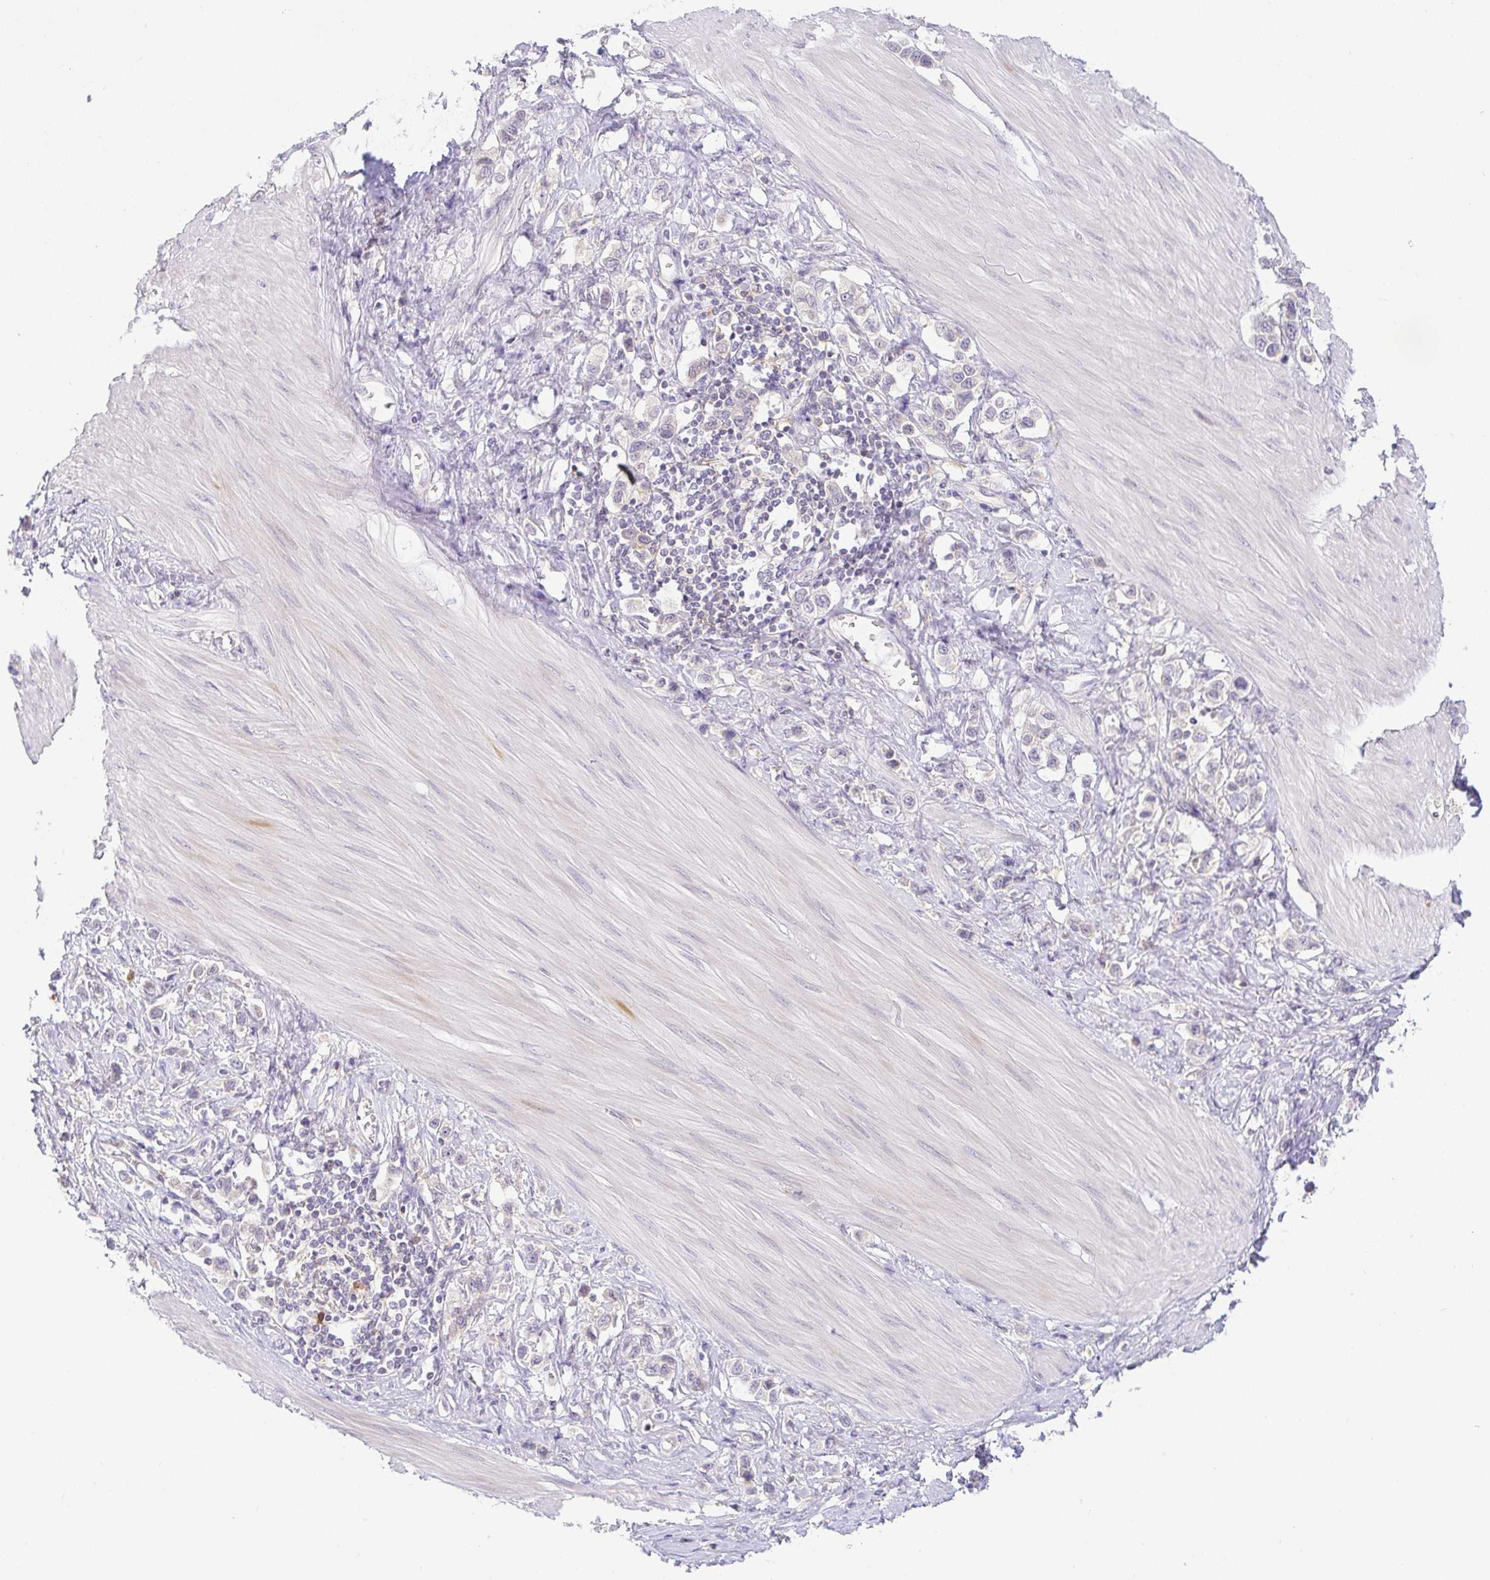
{"staining": {"intensity": "negative", "quantity": "none", "location": "none"}, "tissue": "stomach cancer", "cell_type": "Tumor cells", "image_type": "cancer", "snomed": [{"axis": "morphology", "description": "Adenocarcinoma, NOS"}, {"axis": "topography", "description": "Stomach"}], "caption": "High power microscopy micrograph of an immunohistochemistry image of stomach cancer (adenocarcinoma), revealing no significant expression in tumor cells. (Brightfield microscopy of DAB (3,3'-diaminobenzidine) IHC at high magnification).", "gene": "DERL2", "patient": {"sex": "female", "age": 65}}